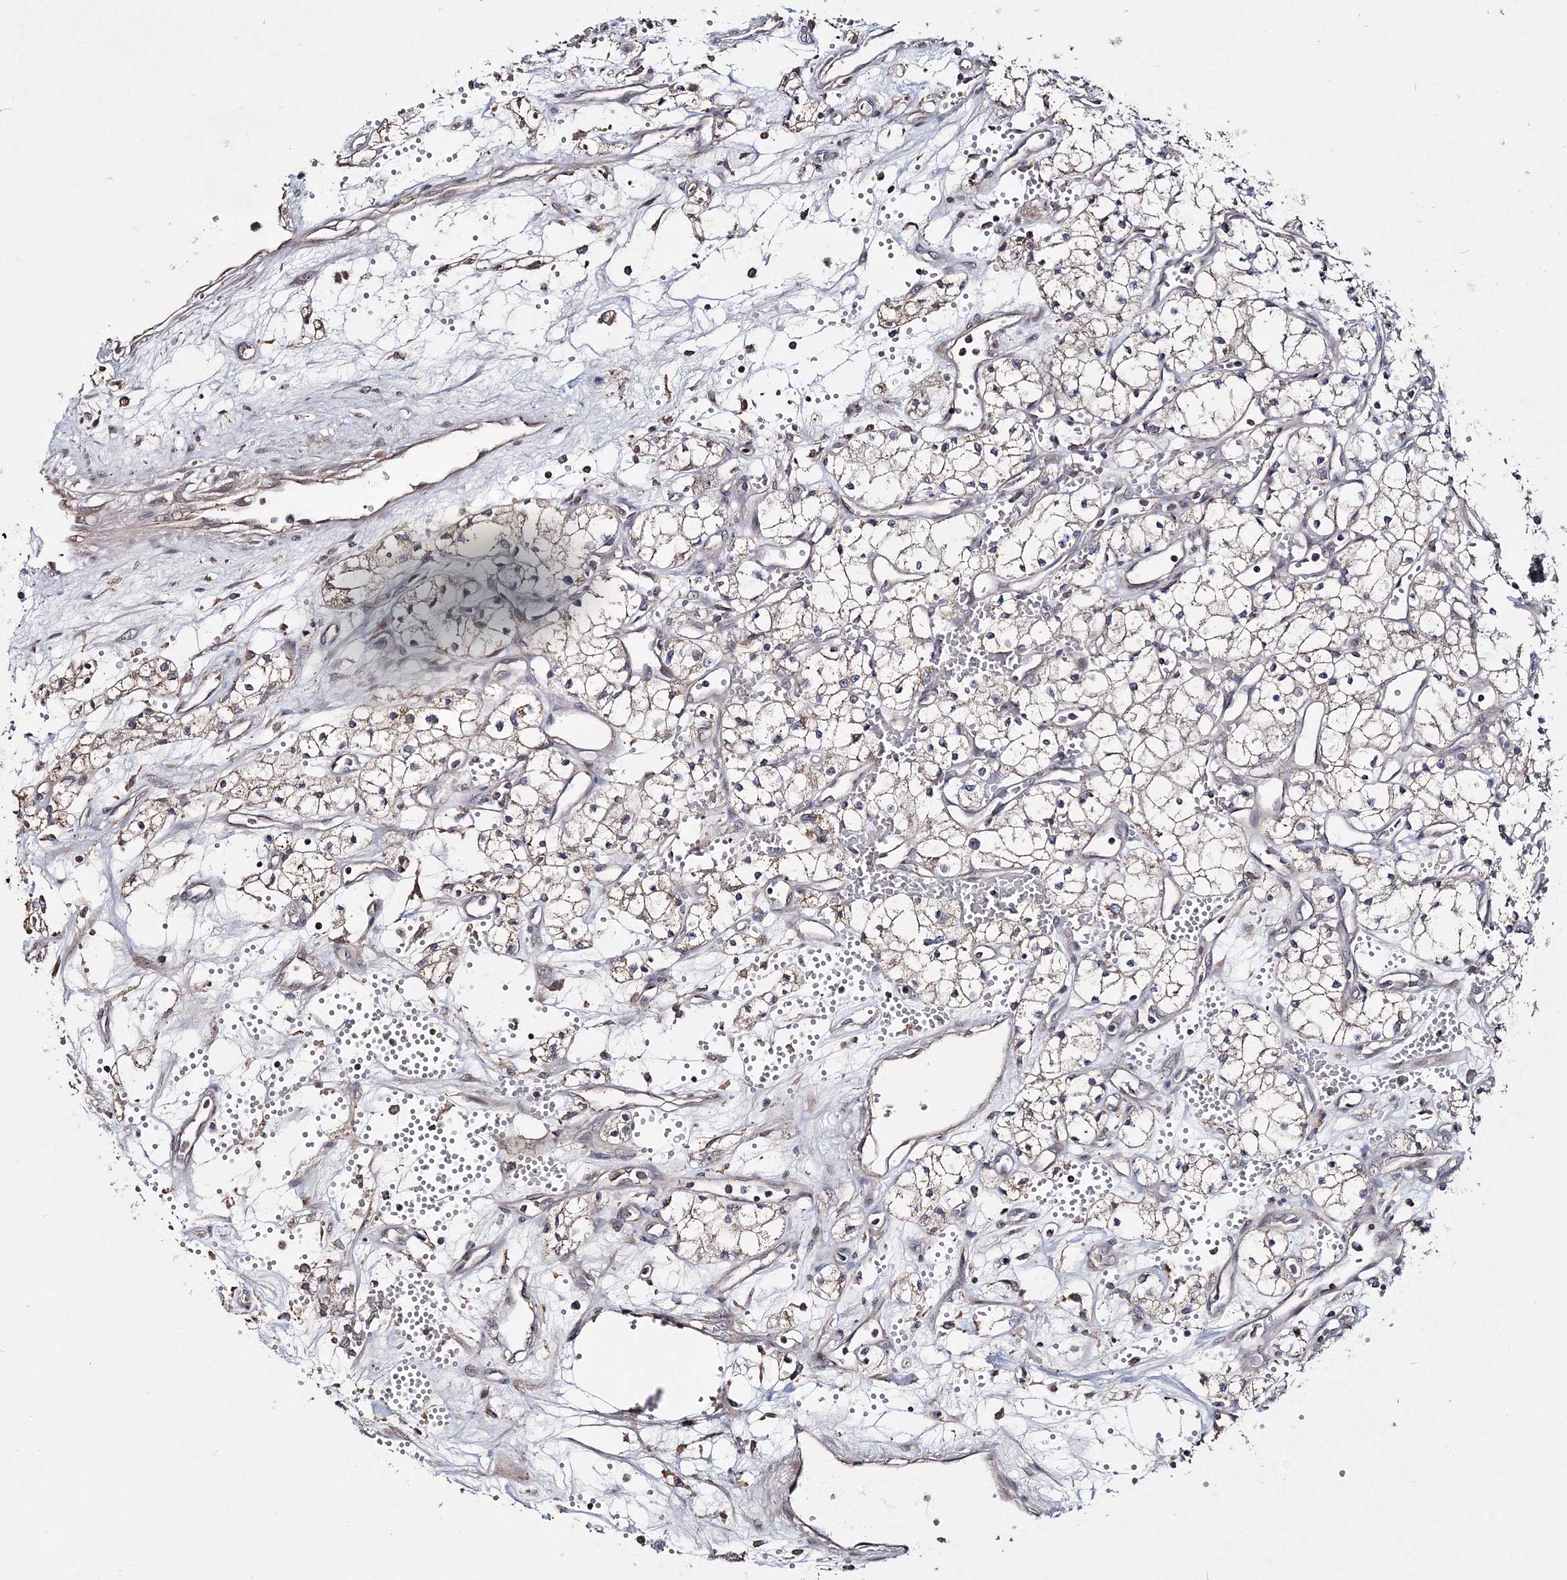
{"staining": {"intensity": "weak", "quantity": "<25%", "location": "cytoplasmic/membranous"}, "tissue": "renal cancer", "cell_type": "Tumor cells", "image_type": "cancer", "snomed": [{"axis": "morphology", "description": "Adenocarcinoma, NOS"}, {"axis": "topography", "description": "Kidney"}], "caption": "Renal cancer was stained to show a protein in brown. There is no significant expression in tumor cells.", "gene": "GJB5", "patient": {"sex": "male", "age": 59}}